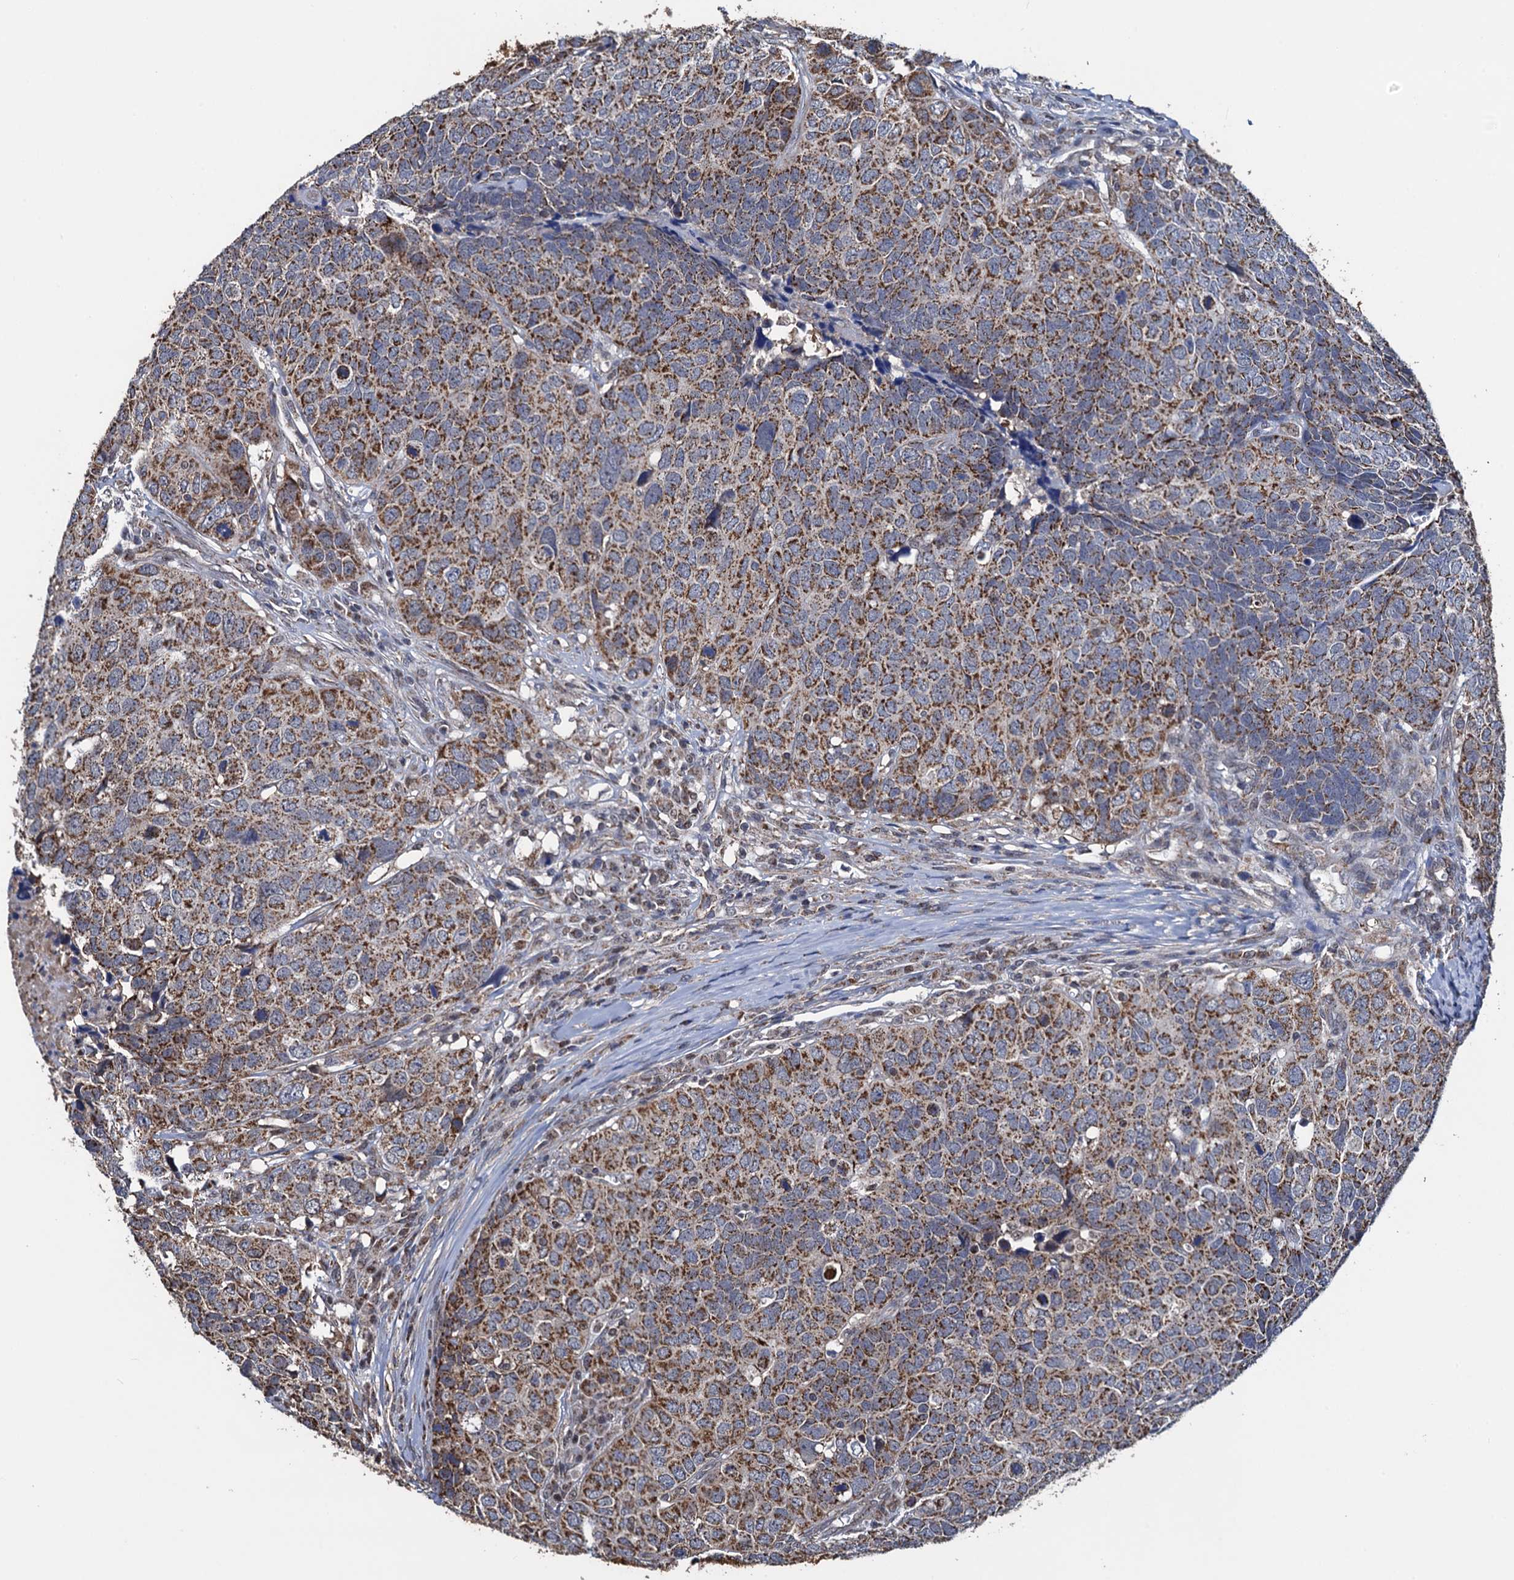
{"staining": {"intensity": "moderate", "quantity": ">75%", "location": "cytoplasmic/membranous"}, "tissue": "head and neck cancer", "cell_type": "Tumor cells", "image_type": "cancer", "snomed": [{"axis": "morphology", "description": "Squamous cell carcinoma, NOS"}, {"axis": "topography", "description": "Head-Neck"}], "caption": "Head and neck squamous cell carcinoma stained with a brown dye exhibits moderate cytoplasmic/membranous positive positivity in about >75% of tumor cells.", "gene": "PTCD3", "patient": {"sex": "male", "age": 66}}